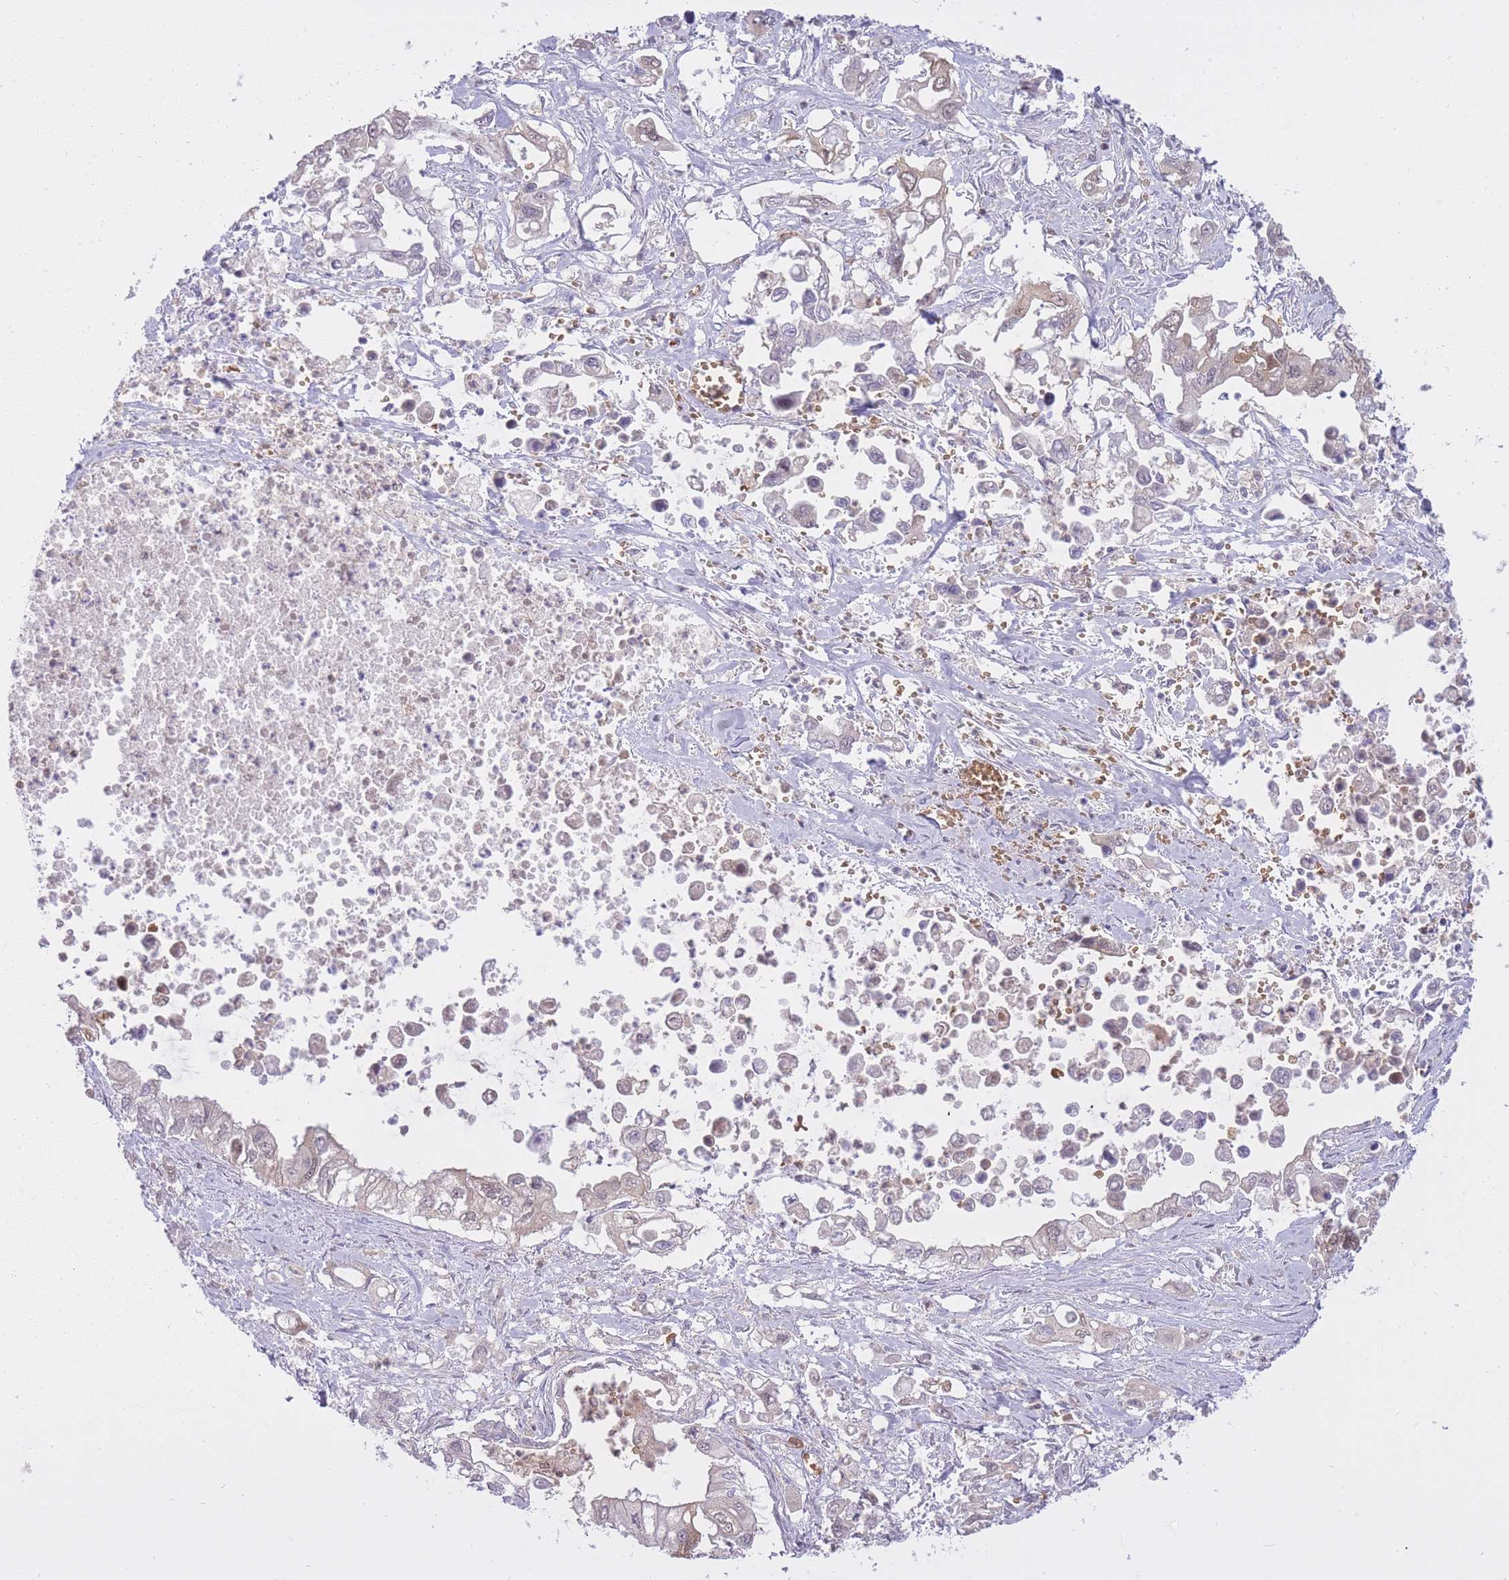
{"staining": {"intensity": "moderate", "quantity": "25%-75%", "location": "cytoplasmic/membranous,nuclear"}, "tissue": "pancreatic cancer", "cell_type": "Tumor cells", "image_type": "cancer", "snomed": [{"axis": "morphology", "description": "Adenocarcinoma, NOS"}, {"axis": "topography", "description": "Pancreas"}], "caption": "Protein analysis of pancreatic cancer tissue reveals moderate cytoplasmic/membranous and nuclear positivity in about 25%-75% of tumor cells. The protein is shown in brown color, while the nuclei are stained blue.", "gene": "CXorf38", "patient": {"sex": "male", "age": 61}}